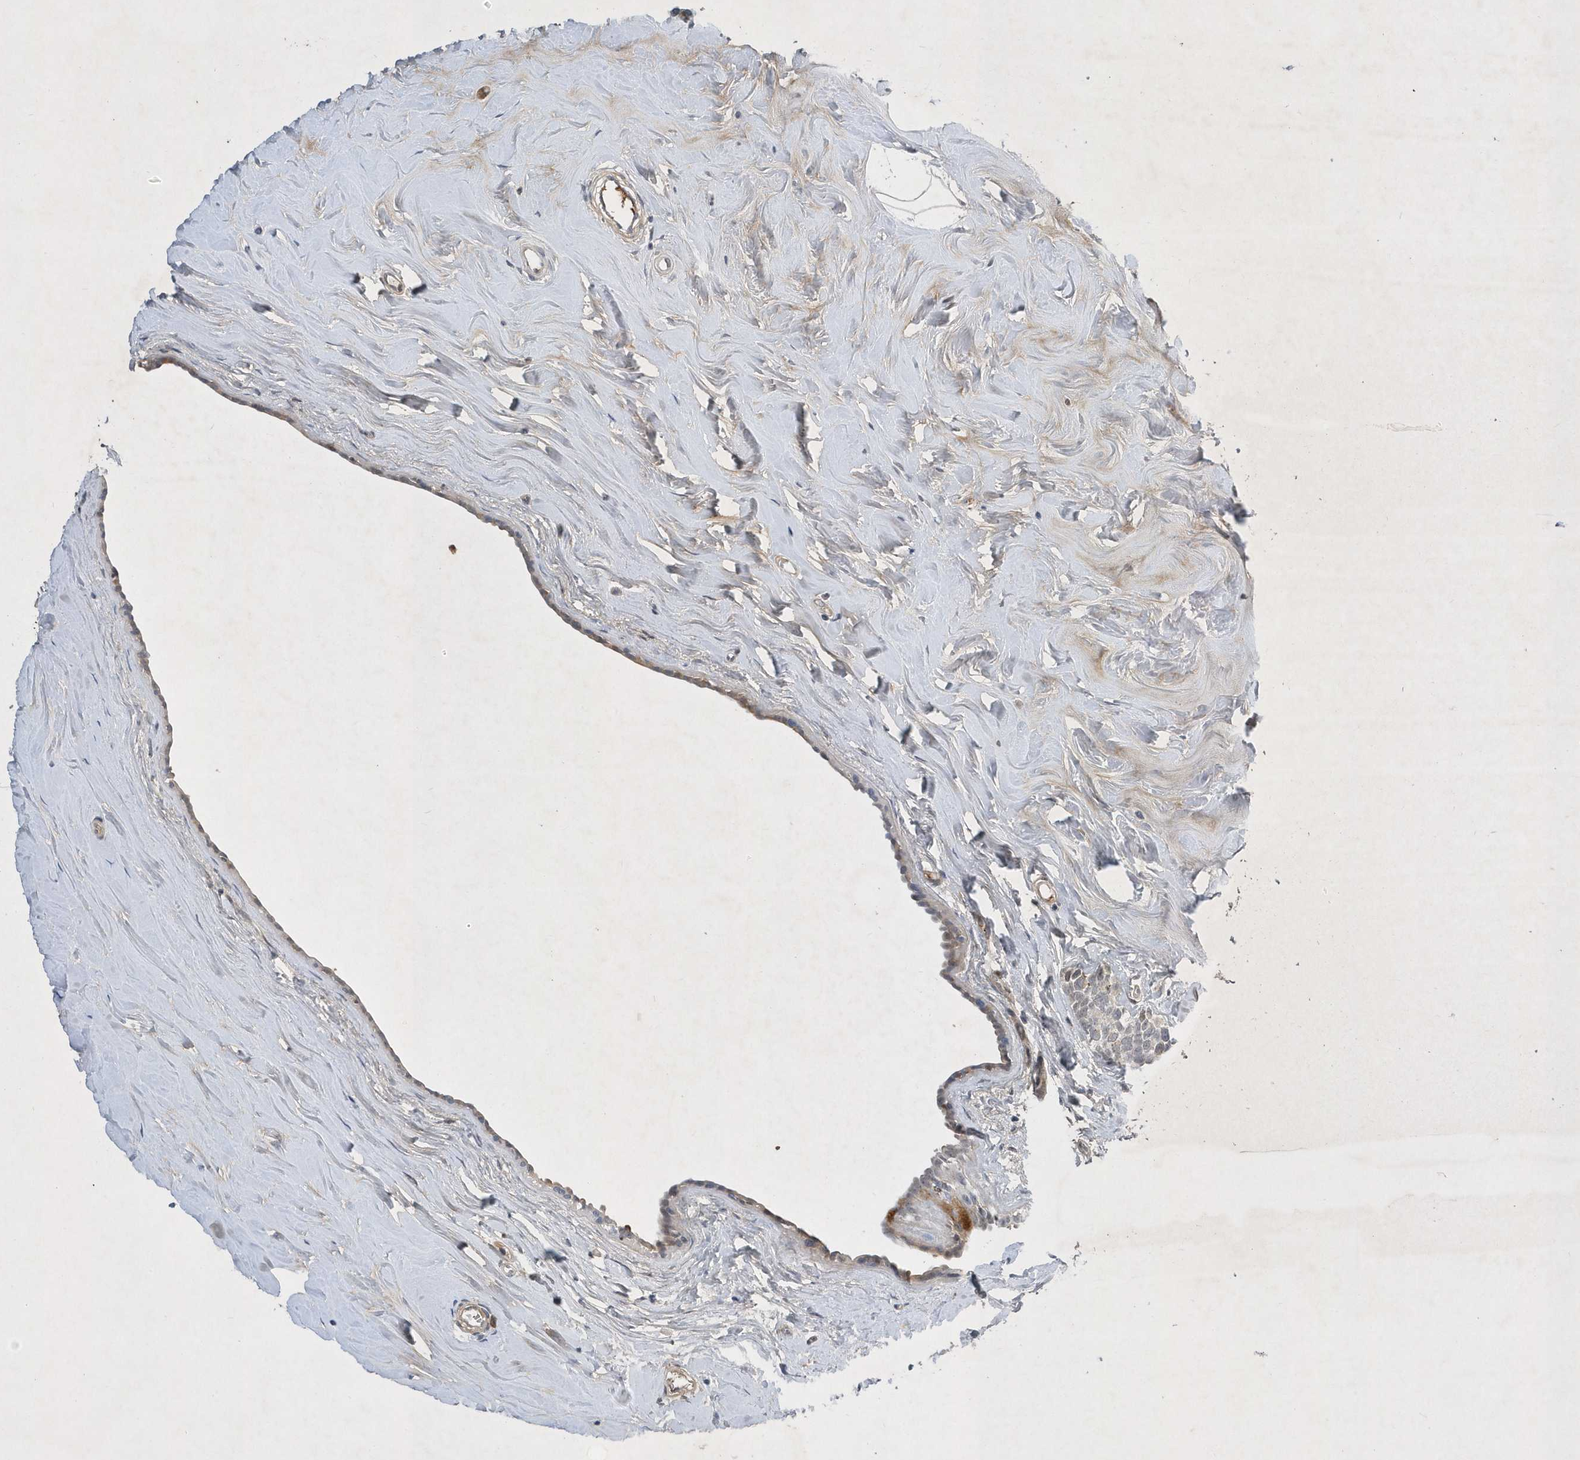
{"staining": {"intensity": "negative", "quantity": "none", "location": "none"}, "tissue": "breast cancer", "cell_type": "Tumor cells", "image_type": "cancer", "snomed": [{"axis": "morphology", "description": "Lobular carcinoma"}, {"axis": "topography", "description": "Breast"}], "caption": "This is a micrograph of IHC staining of lobular carcinoma (breast), which shows no positivity in tumor cells.", "gene": "FAM217A", "patient": {"sex": "female", "age": 47}}